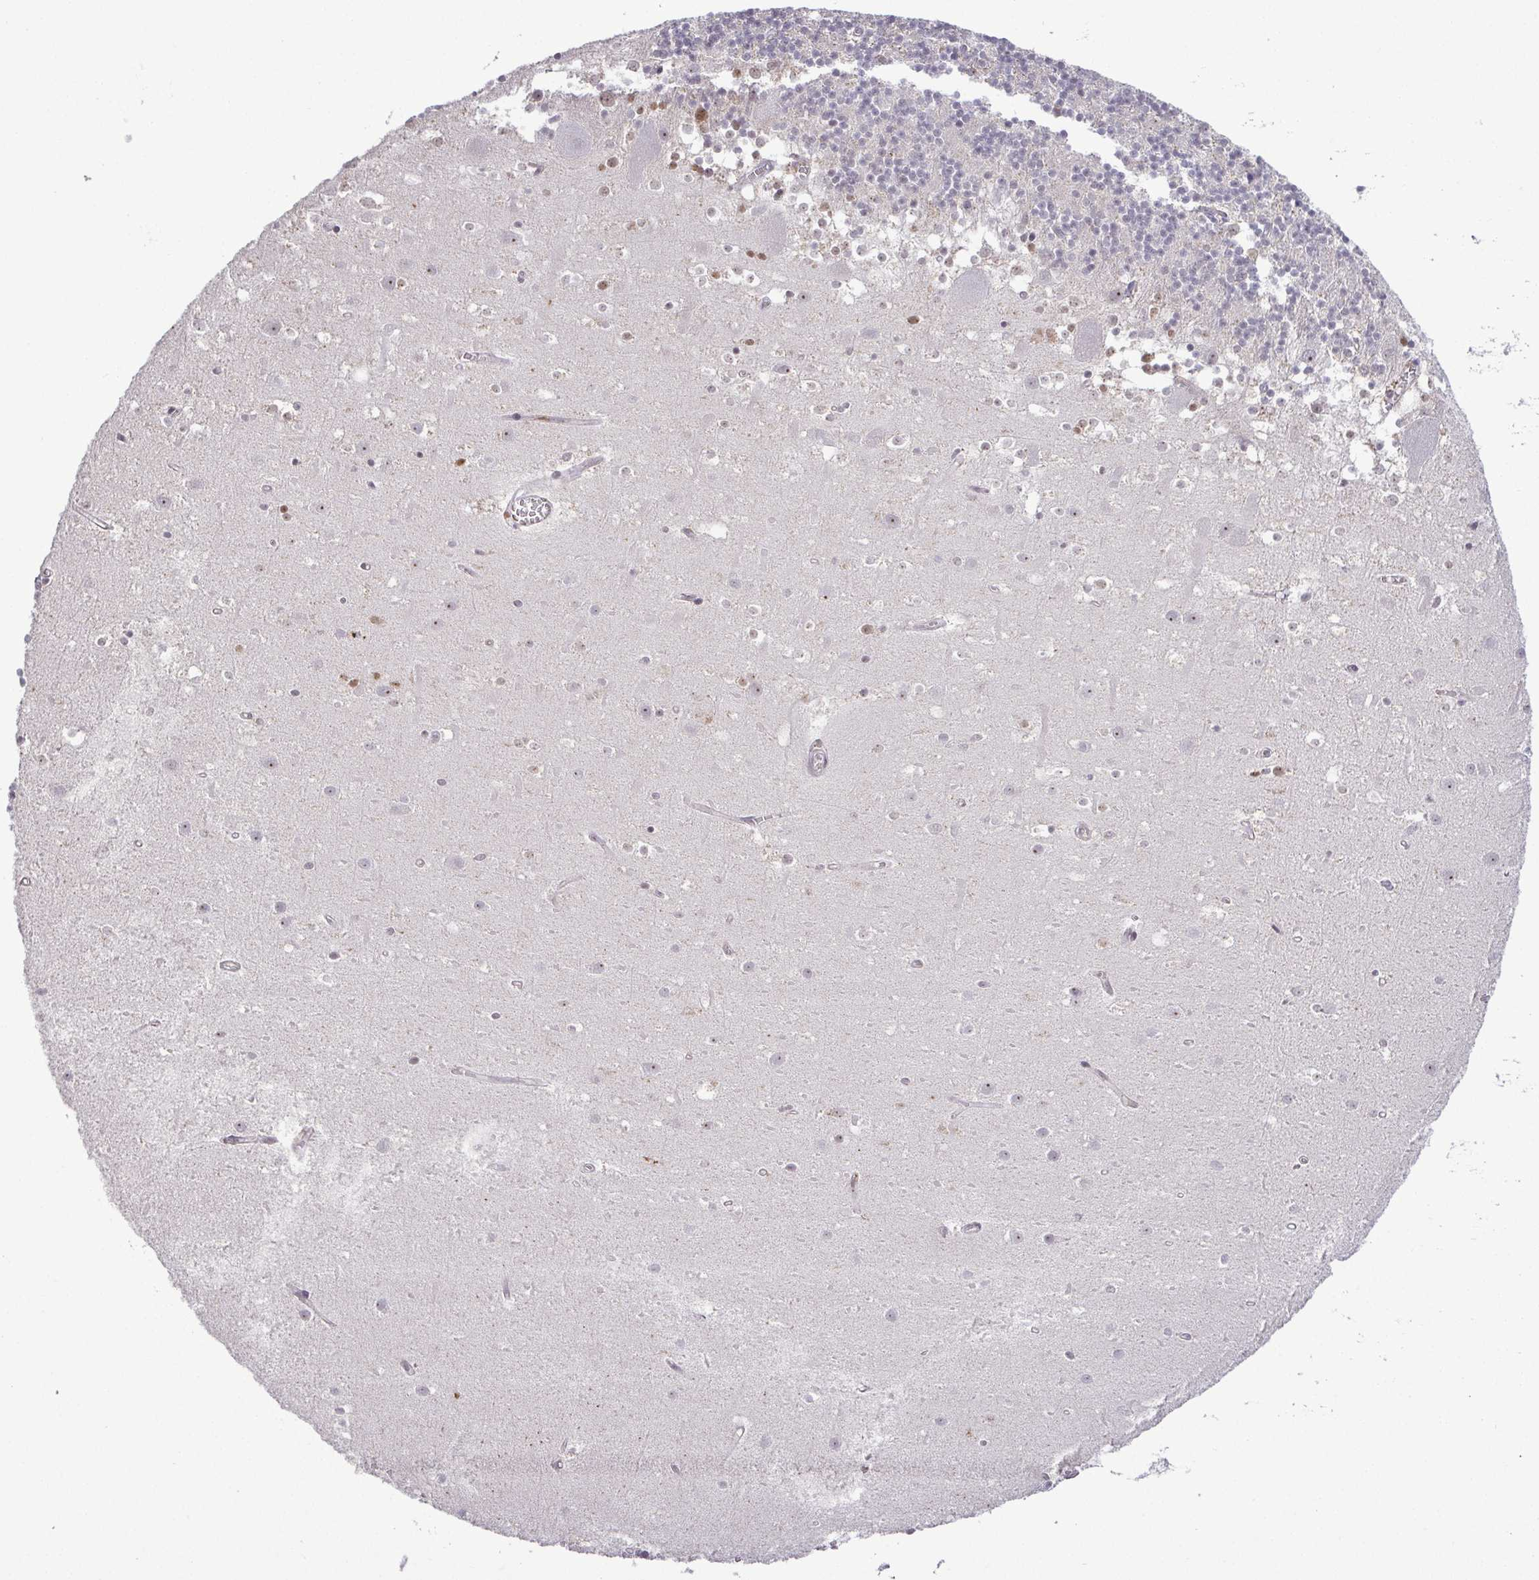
{"staining": {"intensity": "negative", "quantity": "none", "location": "none"}, "tissue": "cerebellum", "cell_type": "Cells in granular layer", "image_type": "normal", "snomed": [{"axis": "morphology", "description": "Normal tissue, NOS"}, {"axis": "topography", "description": "Cerebellum"}], "caption": "Photomicrograph shows no significant protein positivity in cells in granular layer of normal cerebellum.", "gene": "RSL24D1", "patient": {"sex": "male", "age": 54}}